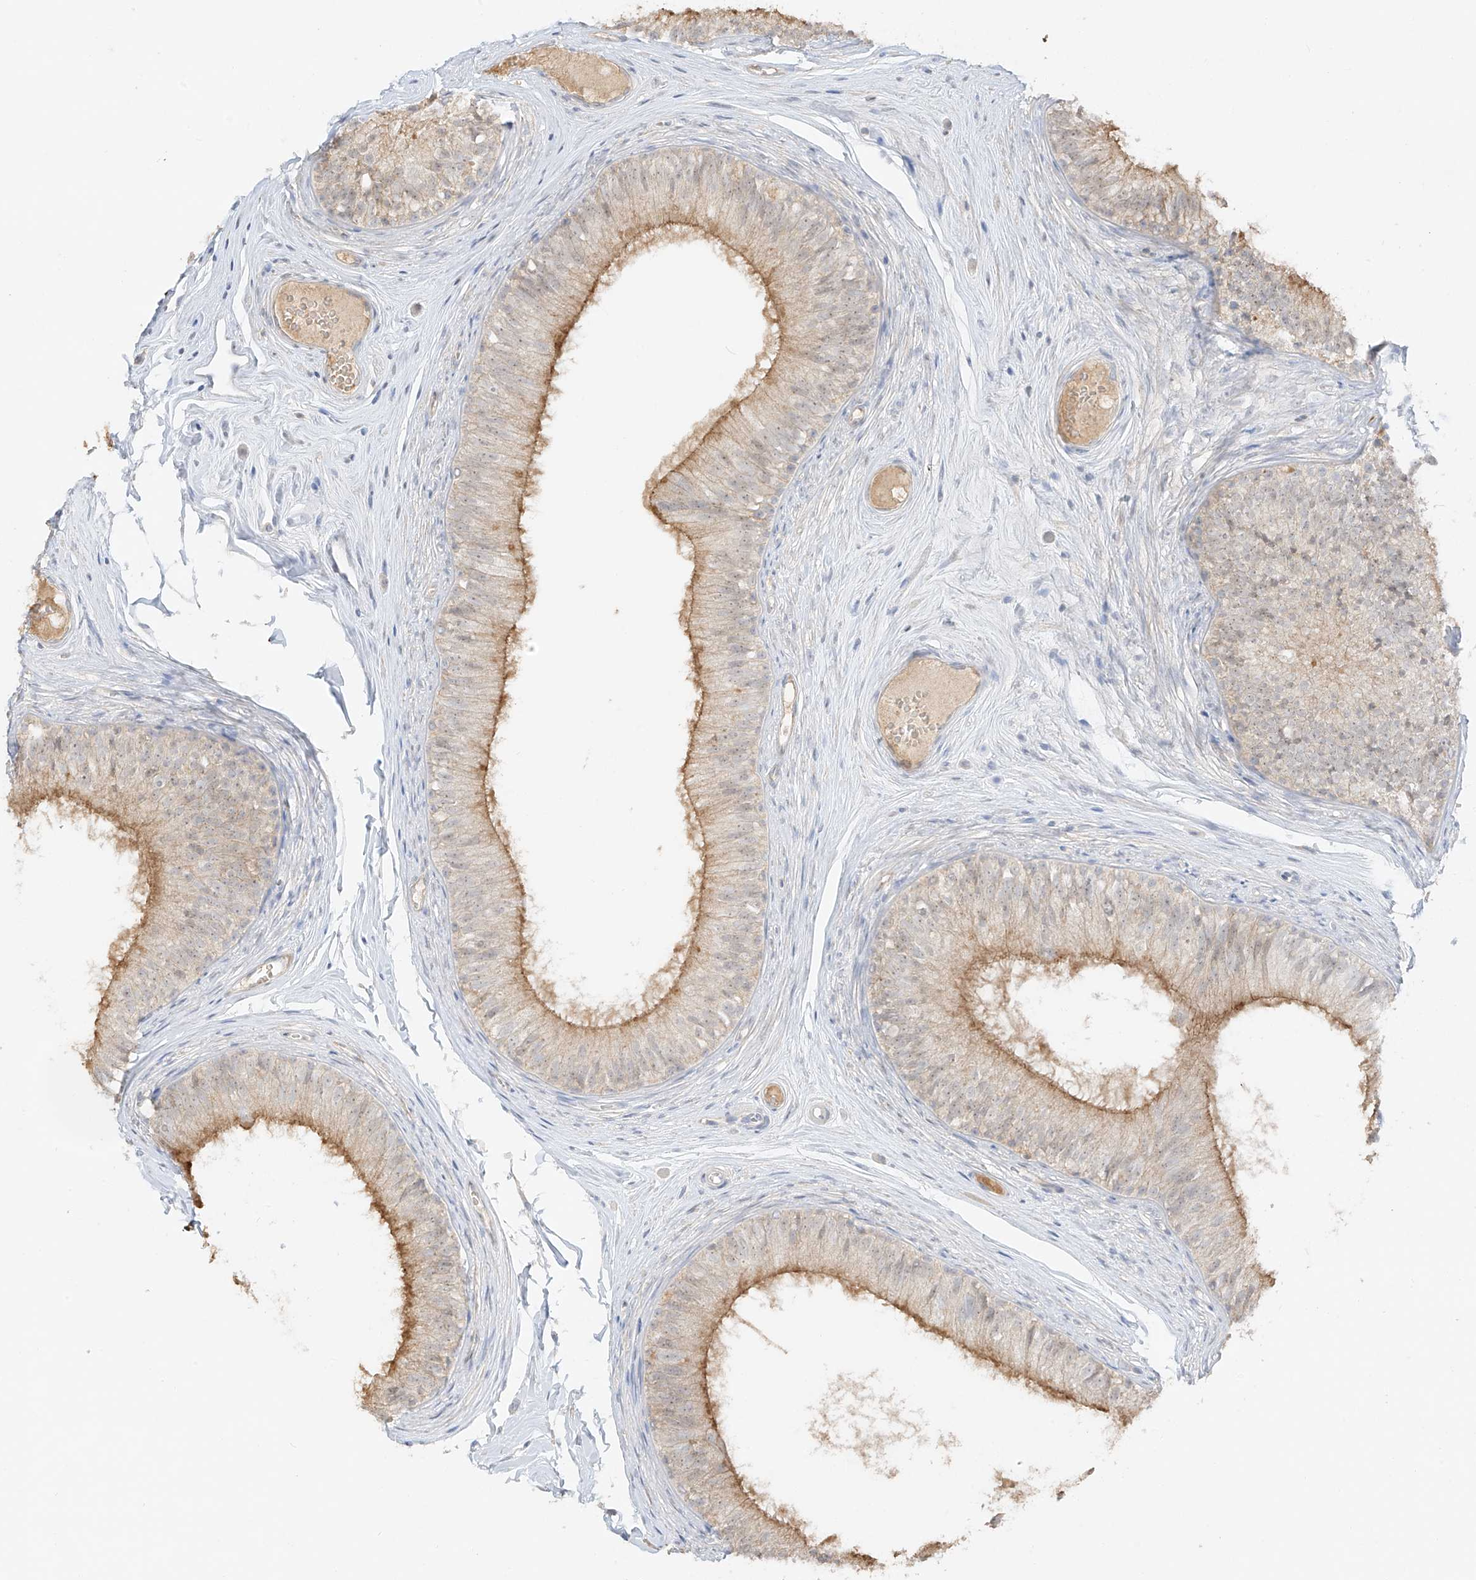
{"staining": {"intensity": "moderate", "quantity": "25%-75%", "location": "cytoplasmic/membranous"}, "tissue": "epididymis", "cell_type": "Glandular cells", "image_type": "normal", "snomed": [{"axis": "morphology", "description": "Normal tissue, NOS"}, {"axis": "morphology", "description": "Seminoma in situ"}, {"axis": "topography", "description": "Testis"}, {"axis": "topography", "description": "Epididymis"}], "caption": "An image showing moderate cytoplasmic/membranous staining in approximately 25%-75% of glandular cells in benign epididymis, as visualized by brown immunohistochemical staining.", "gene": "ZBTB41", "patient": {"sex": "male", "age": 28}}